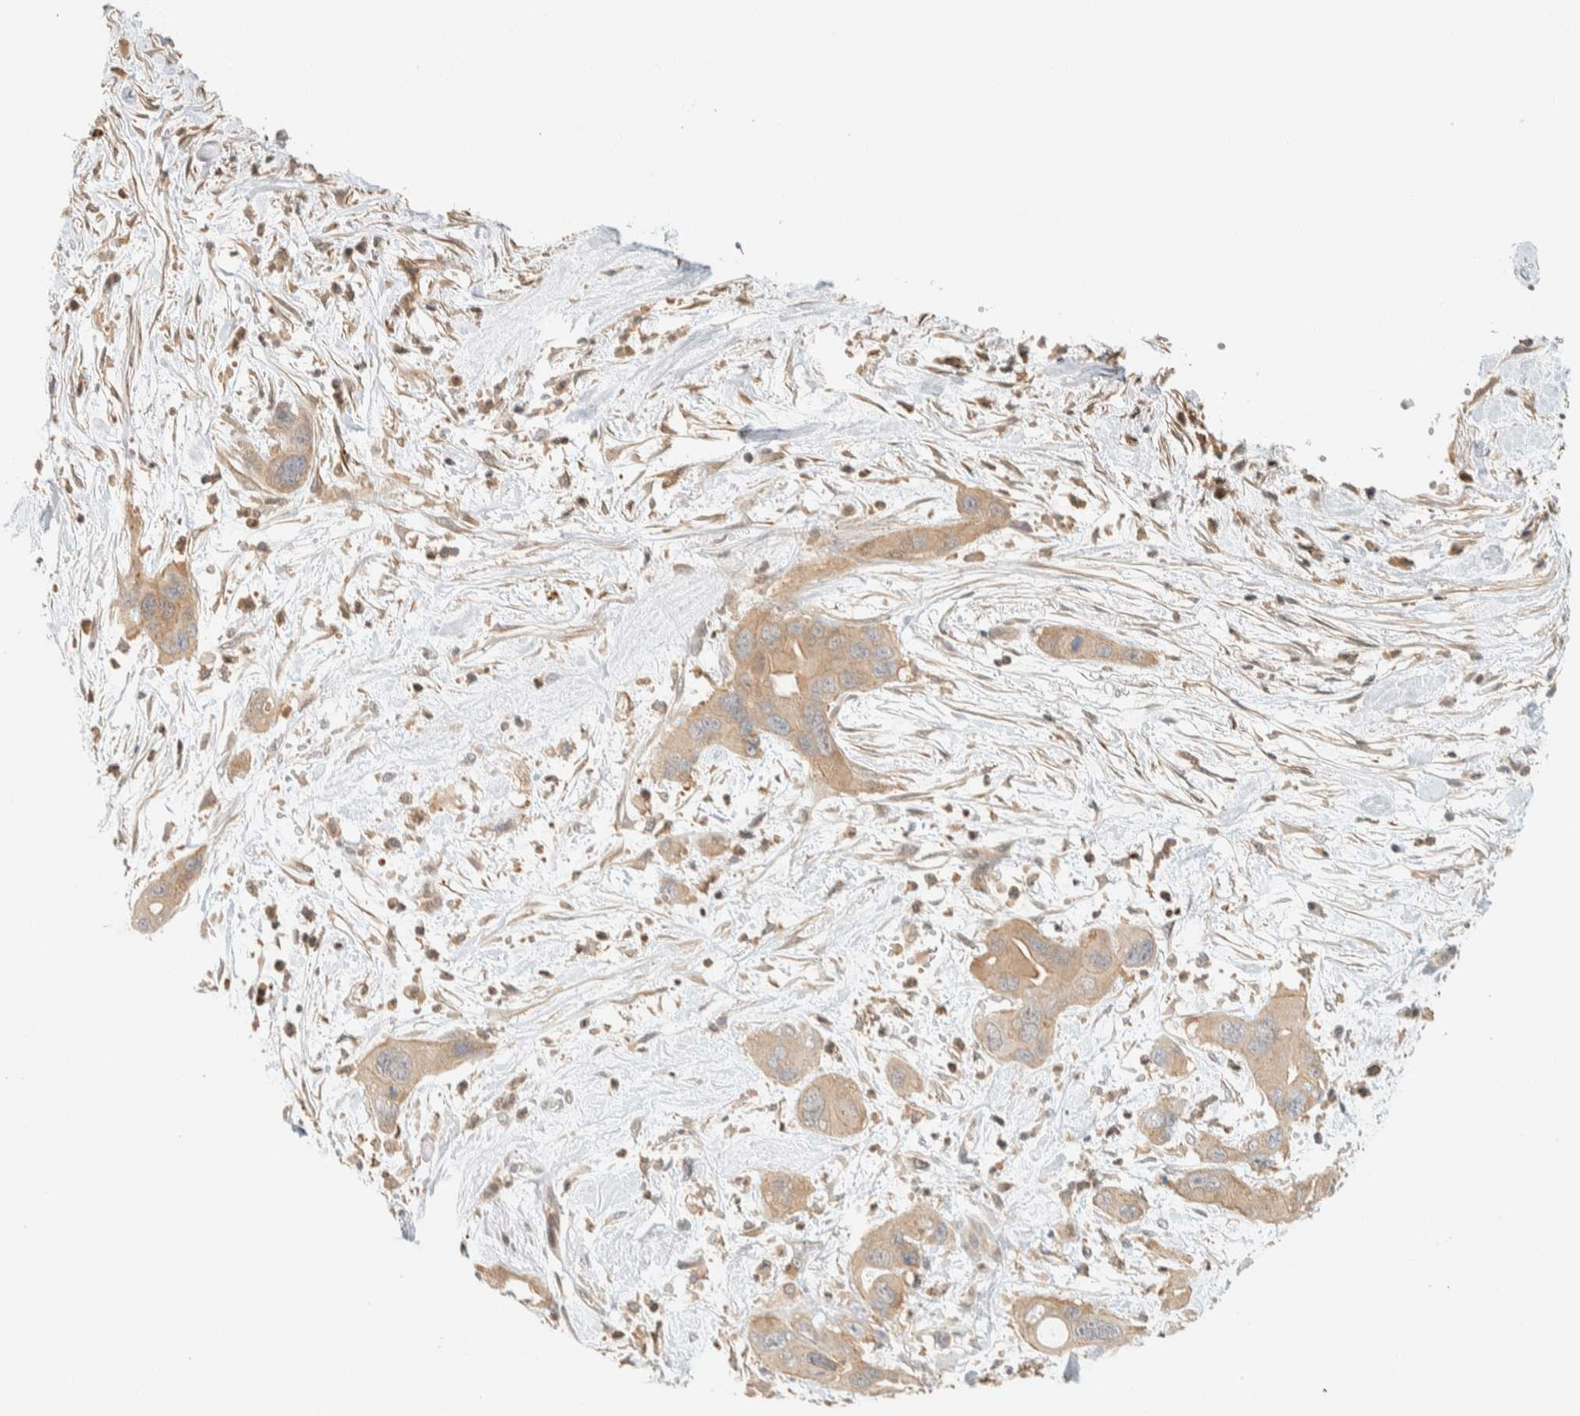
{"staining": {"intensity": "weak", "quantity": "25%-75%", "location": "cytoplasmic/membranous"}, "tissue": "pancreatic cancer", "cell_type": "Tumor cells", "image_type": "cancer", "snomed": [{"axis": "morphology", "description": "Adenocarcinoma, NOS"}, {"axis": "topography", "description": "Pancreas"}], "caption": "Weak cytoplasmic/membranous expression is identified in approximately 25%-75% of tumor cells in pancreatic adenocarcinoma. (Brightfield microscopy of DAB IHC at high magnification).", "gene": "ARFGEF1", "patient": {"sex": "female", "age": 71}}